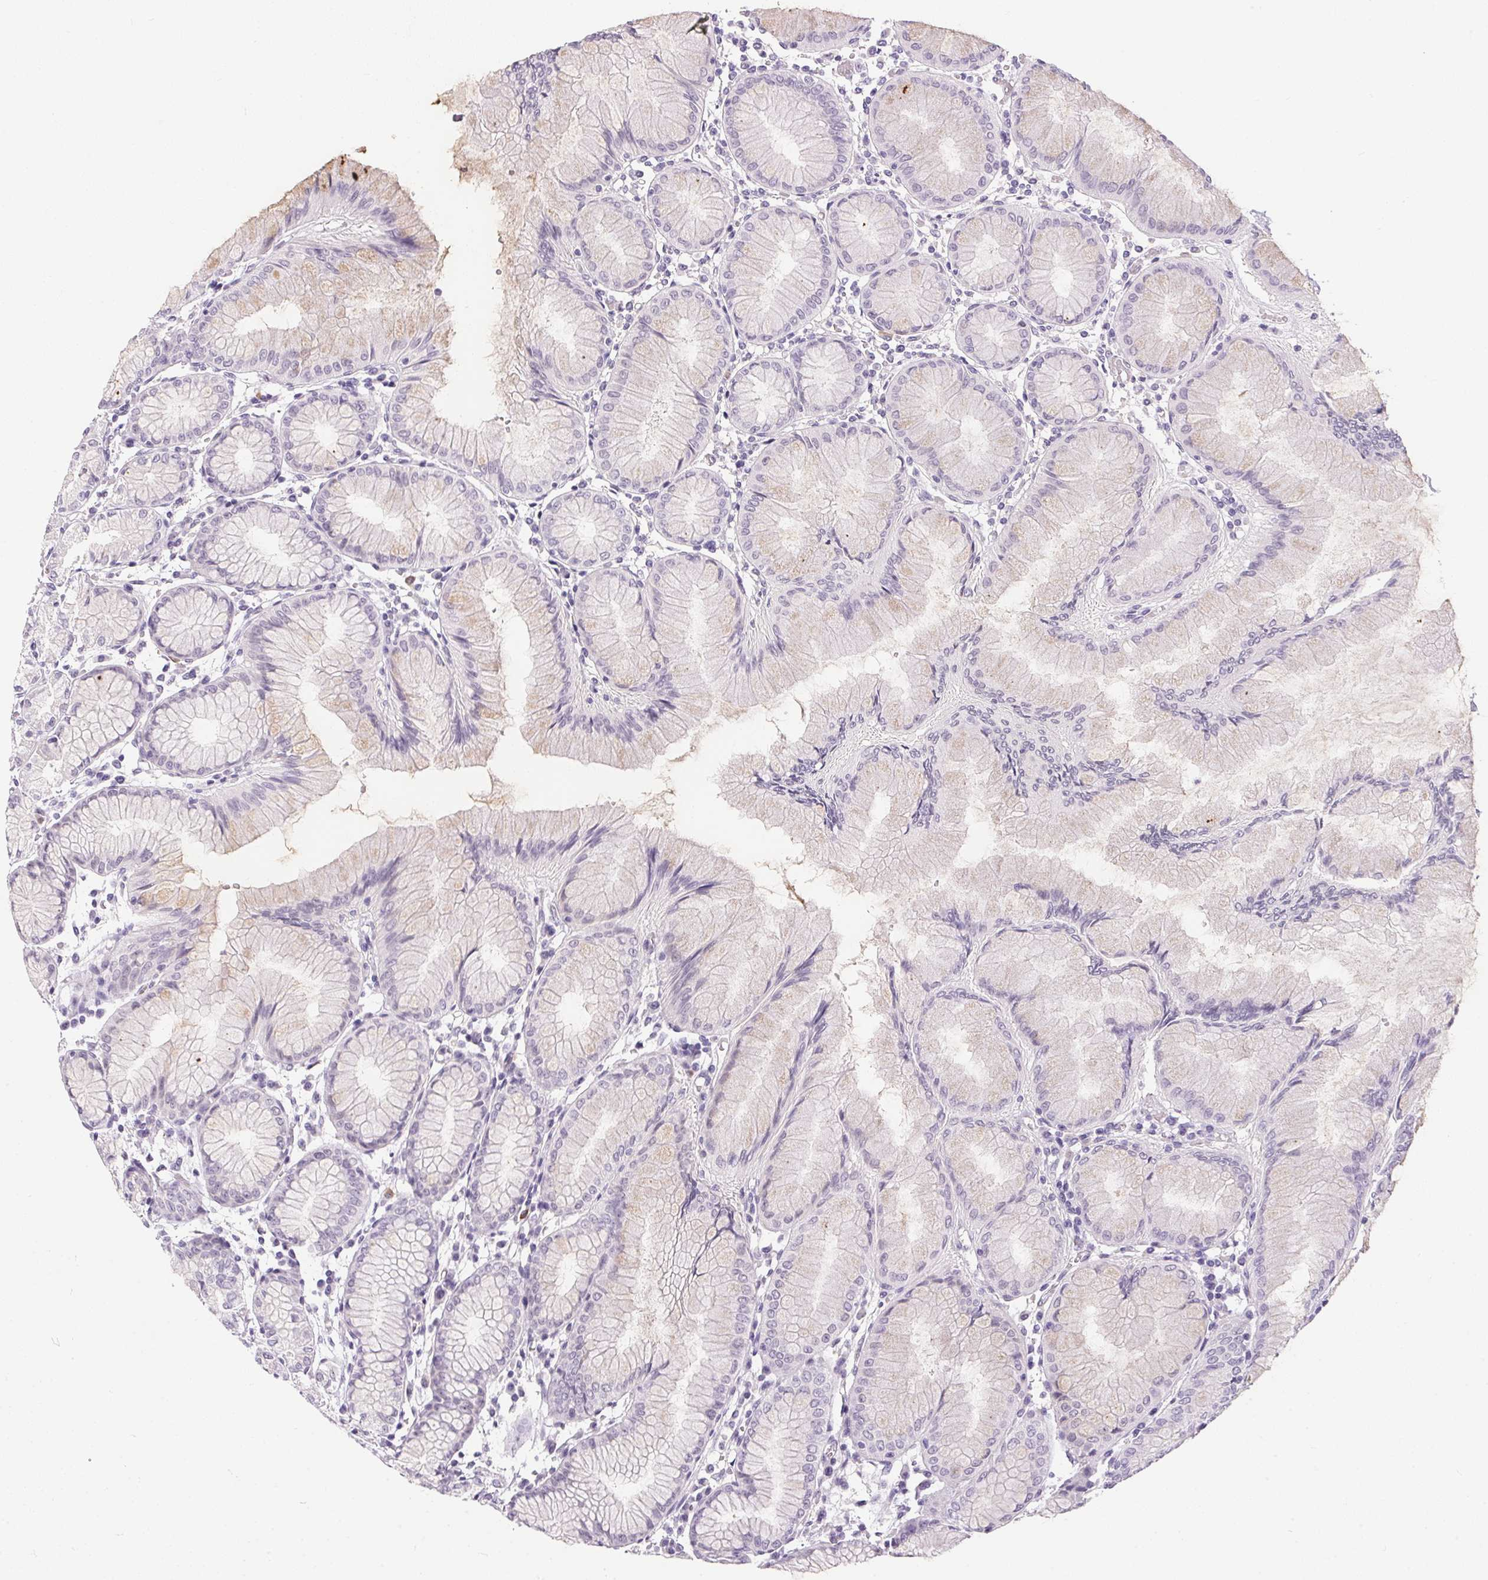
{"staining": {"intensity": "negative", "quantity": "none", "location": "none"}, "tissue": "stomach", "cell_type": "Glandular cells", "image_type": "normal", "snomed": [{"axis": "morphology", "description": "Normal tissue, NOS"}, {"axis": "topography", "description": "Stomach"}], "caption": "Human stomach stained for a protein using IHC demonstrates no expression in glandular cells.", "gene": "GBP6", "patient": {"sex": "female", "age": 57}}